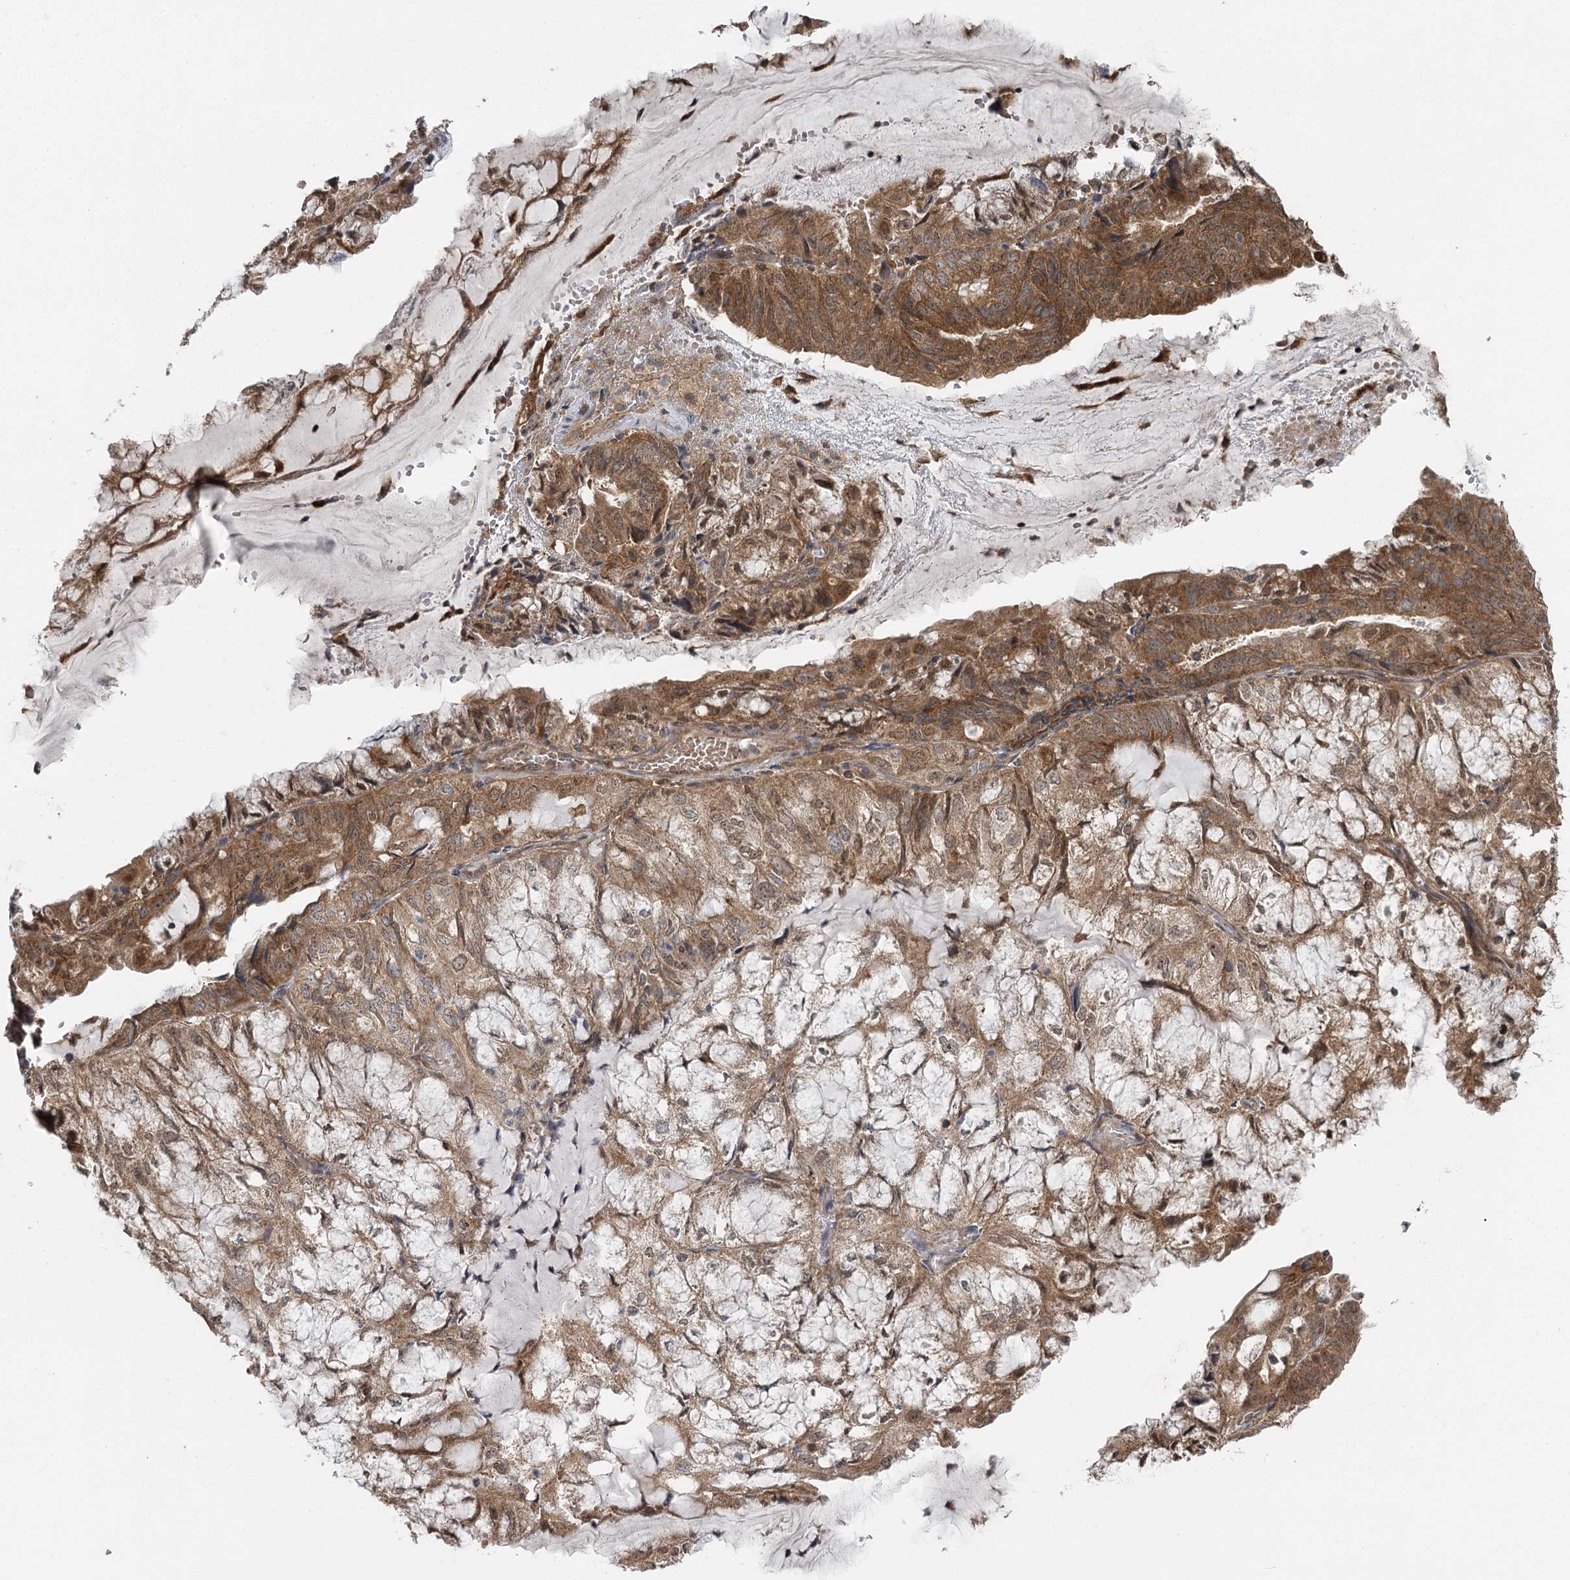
{"staining": {"intensity": "moderate", "quantity": ">75%", "location": "cytoplasmic/membranous"}, "tissue": "endometrial cancer", "cell_type": "Tumor cells", "image_type": "cancer", "snomed": [{"axis": "morphology", "description": "Adenocarcinoma, NOS"}, {"axis": "topography", "description": "Endometrium"}], "caption": "Moderate cytoplasmic/membranous staining for a protein is seen in approximately >75% of tumor cells of adenocarcinoma (endometrial) using immunohistochemistry (IHC).", "gene": "C12orf4", "patient": {"sex": "female", "age": 81}}